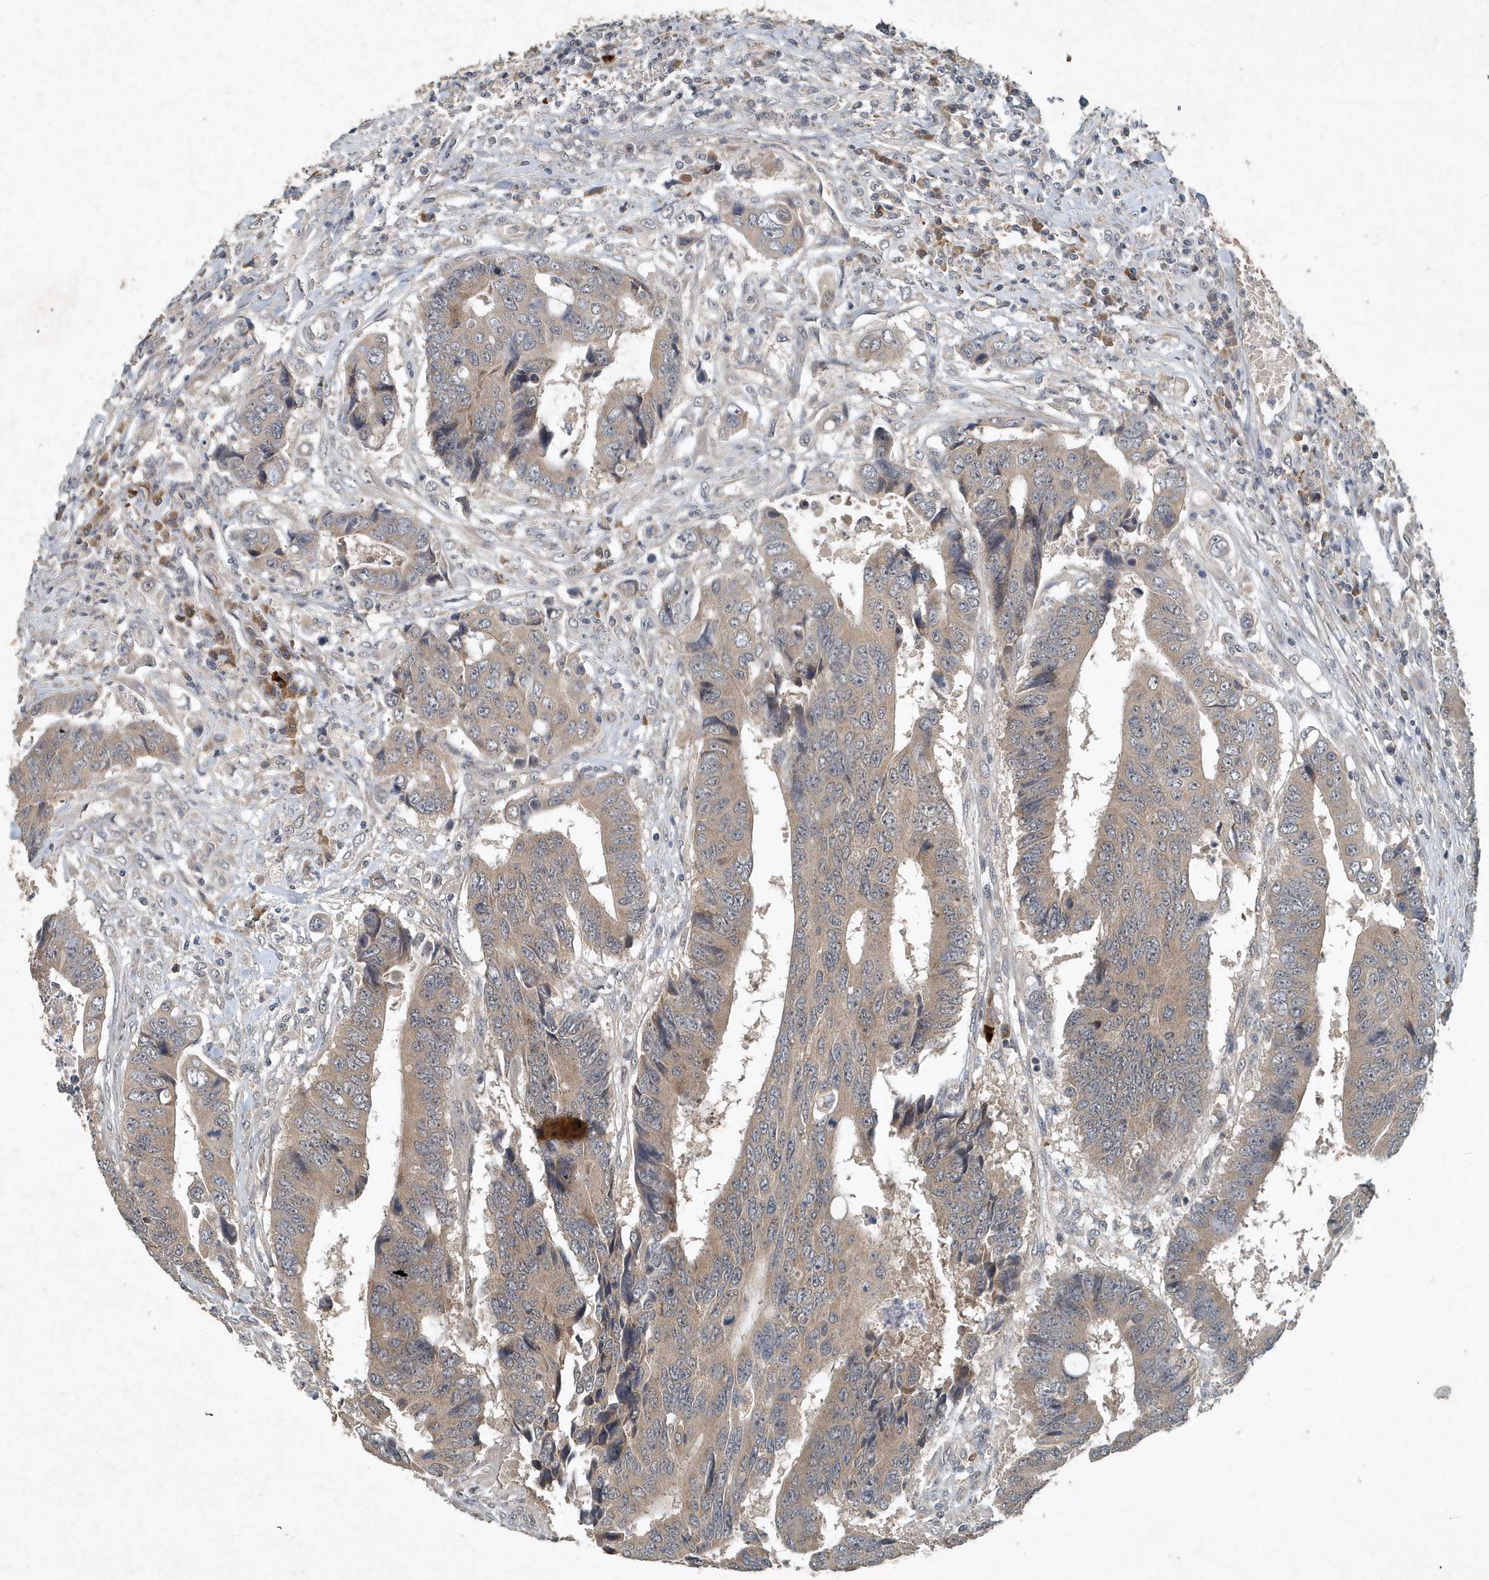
{"staining": {"intensity": "weak", "quantity": "25%-75%", "location": "cytoplasmic/membranous"}, "tissue": "colorectal cancer", "cell_type": "Tumor cells", "image_type": "cancer", "snomed": [{"axis": "morphology", "description": "Adenocarcinoma, NOS"}, {"axis": "topography", "description": "Rectum"}], "caption": "Human colorectal cancer stained with a protein marker reveals weak staining in tumor cells.", "gene": "SCFD2", "patient": {"sex": "male", "age": 84}}